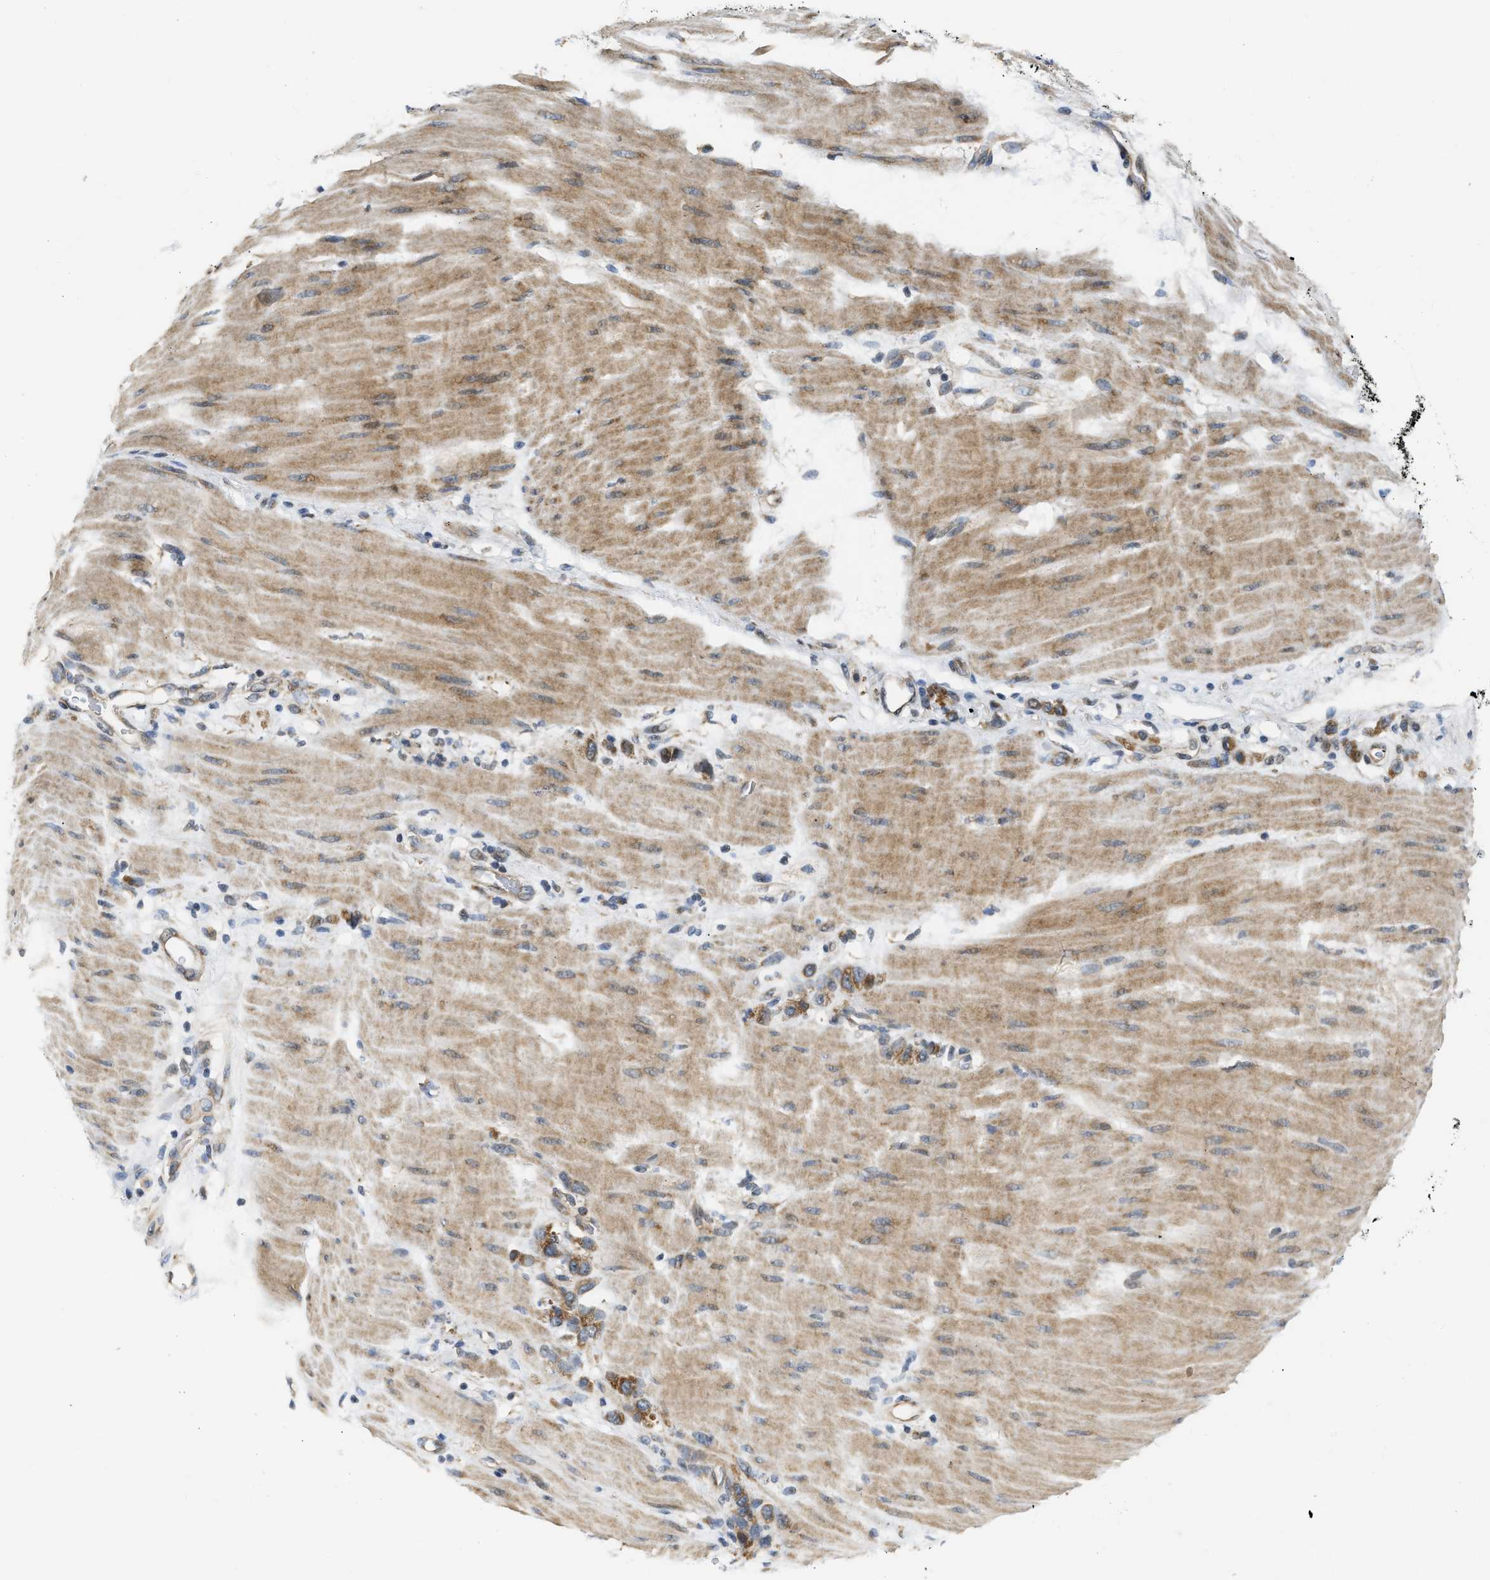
{"staining": {"intensity": "moderate", "quantity": ">75%", "location": "cytoplasmic/membranous"}, "tissue": "stomach cancer", "cell_type": "Tumor cells", "image_type": "cancer", "snomed": [{"axis": "morphology", "description": "Adenocarcinoma, NOS"}, {"axis": "topography", "description": "Stomach"}], "caption": "A micrograph showing moderate cytoplasmic/membranous staining in about >75% of tumor cells in stomach cancer (adenocarcinoma), as visualized by brown immunohistochemical staining.", "gene": "DEPTOR", "patient": {"sex": "male", "age": 82}}